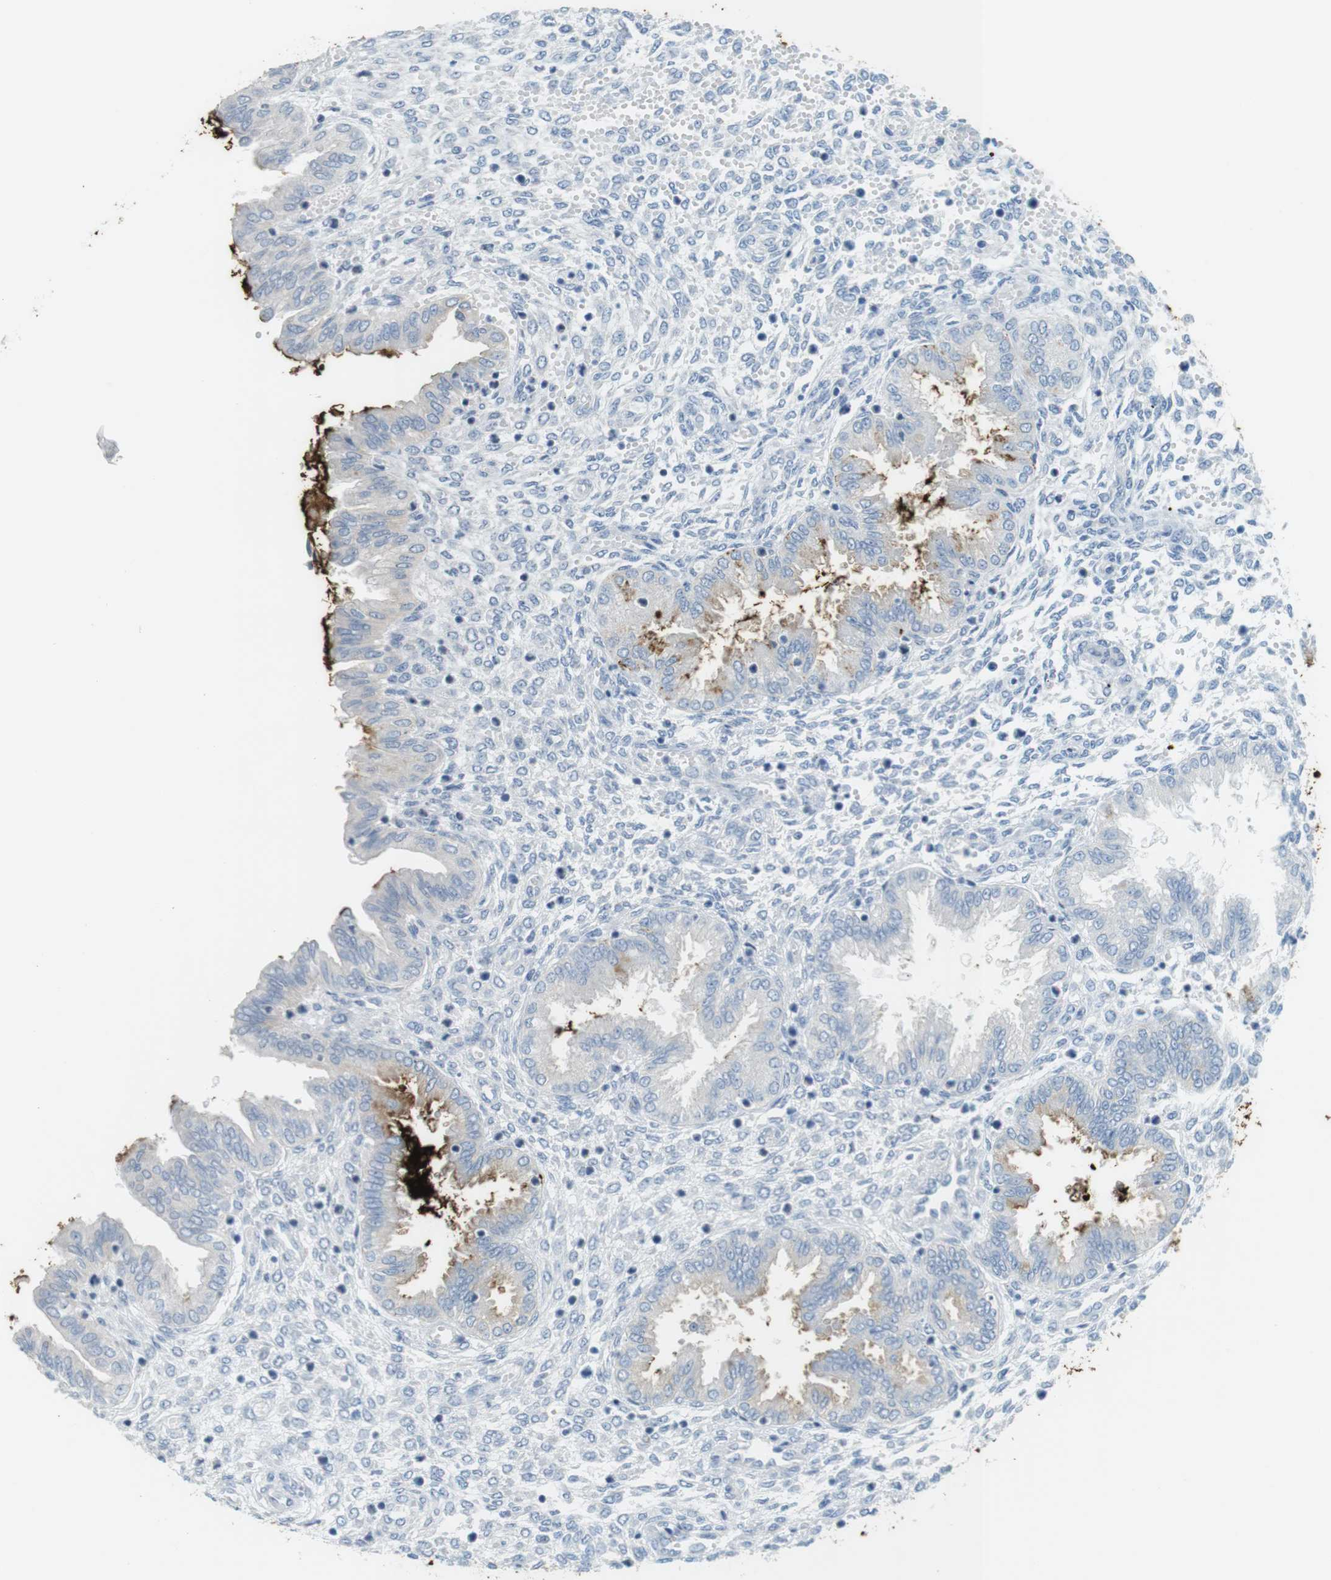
{"staining": {"intensity": "negative", "quantity": "none", "location": "none"}, "tissue": "endometrium", "cell_type": "Cells in endometrial stroma", "image_type": "normal", "snomed": [{"axis": "morphology", "description": "Normal tissue, NOS"}, {"axis": "topography", "description": "Endometrium"}], "caption": "Cells in endometrial stroma are negative for protein expression in normal human endometrium. (Stains: DAB immunohistochemistry with hematoxylin counter stain, Microscopy: brightfield microscopy at high magnification).", "gene": "MUC5B", "patient": {"sex": "female", "age": 33}}